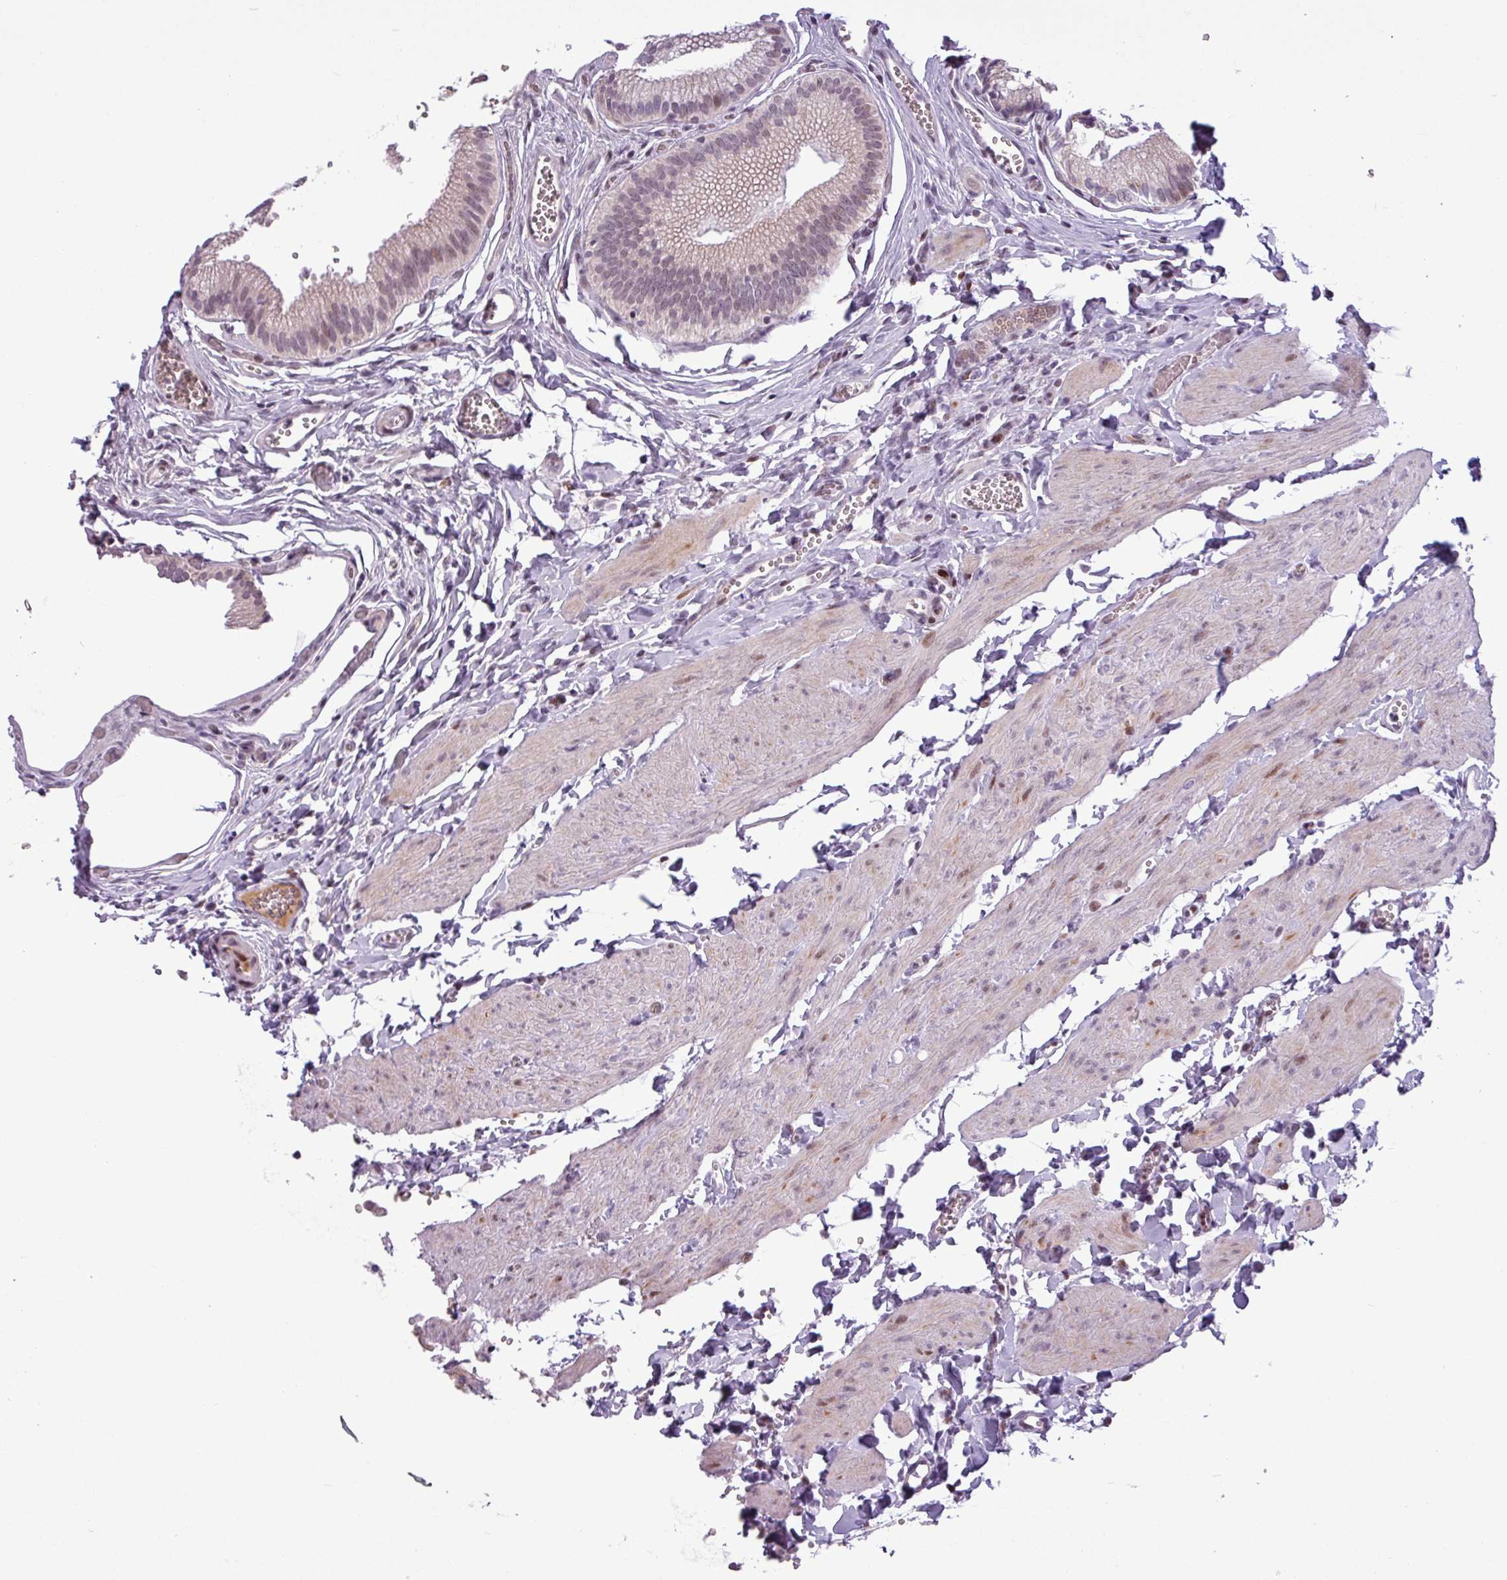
{"staining": {"intensity": "weak", "quantity": "<25%", "location": "cytoplasmic/membranous"}, "tissue": "gallbladder", "cell_type": "Glandular cells", "image_type": "normal", "snomed": [{"axis": "morphology", "description": "Normal tissue, NOS"}, {"axis": "topography", "description": "Gallbladder"}, {"axis": "topography", "description": "Peripheral nerve tissue"}], "caption": "Image shows no significant protein positivity in glandular cells of normal gallbladder.", "gene": "SLC66A2", "patient": {"sex": "male", "age": 17}}